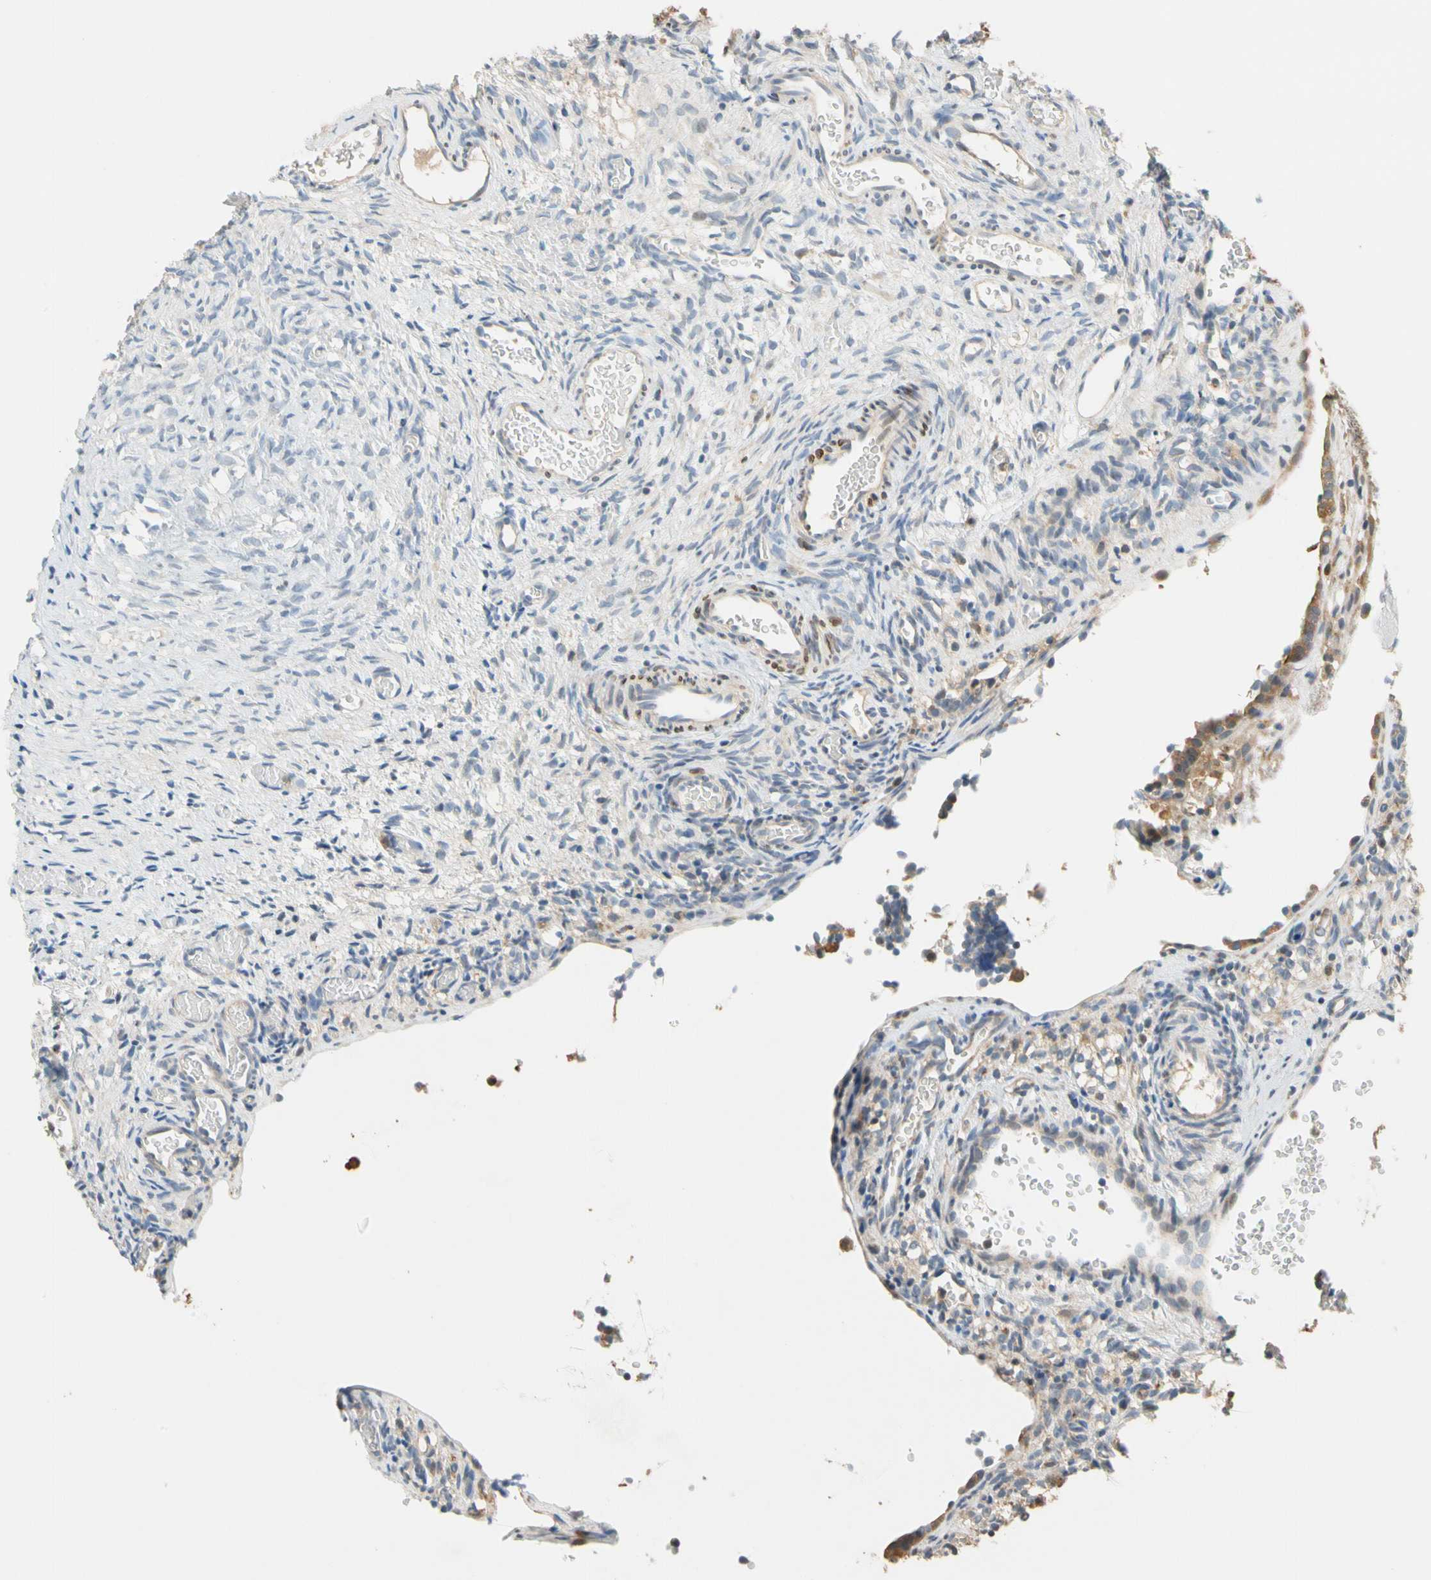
{"staining": {"intensity": "negative", "quantity": "none", "location": "none"}, "tissue": "ovary", "cell_type": "Ovarian stroma cells", "image_type": "normal", "snomed": [{"axis": "morphology", "description": "Normal tissue, NOS"}, {"axis": "topography", "description": "Ovary"}], "caption": "DAB (3,3'-diaminobenzidine) immunohistochemical staining of unremarkable human ovary shows no significant expression in ovarian stroma cells.", "gene": "GPSM2", "patient": {"sex": "female", "age": 35}}